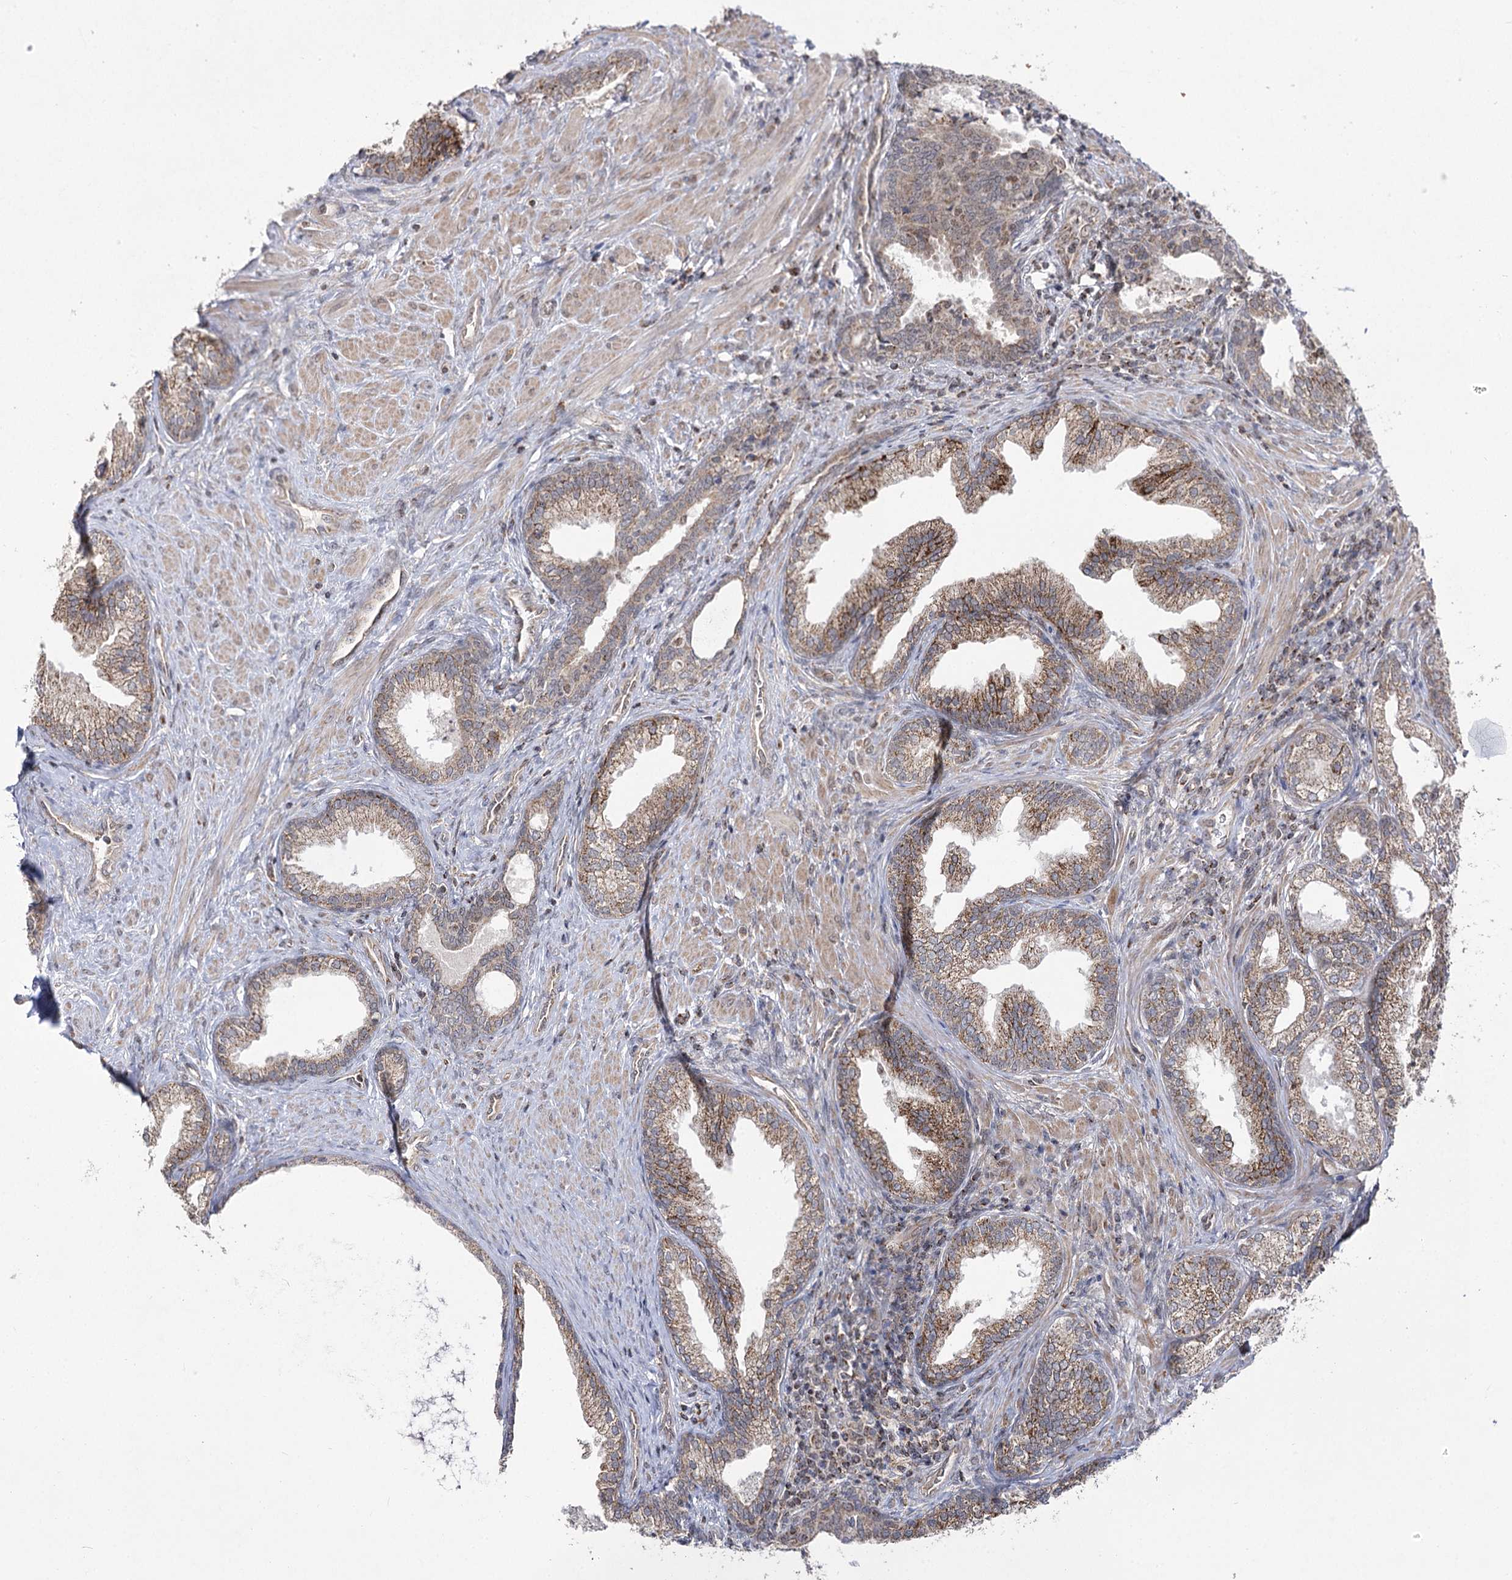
{"staining": {"intensity": "moderate", "quantity": ">75%", "location": "cytoplasmic/membranous"}, "tissue": "prostate", "cell_type": "Glandular cells", "image_type": "normal", "snomed": [{"axis": "morphology", "description": "Normal tissue, NOS"}, {"axis": "topography", "description": "Prostate"}], "caption": "A brown stain shows moderate cytoplasmic/membranous staining of a protein in glandular cells of benign prostate.", "gene": "SLC4A1AP", "patient": {"sex": "male", "age": 76}}